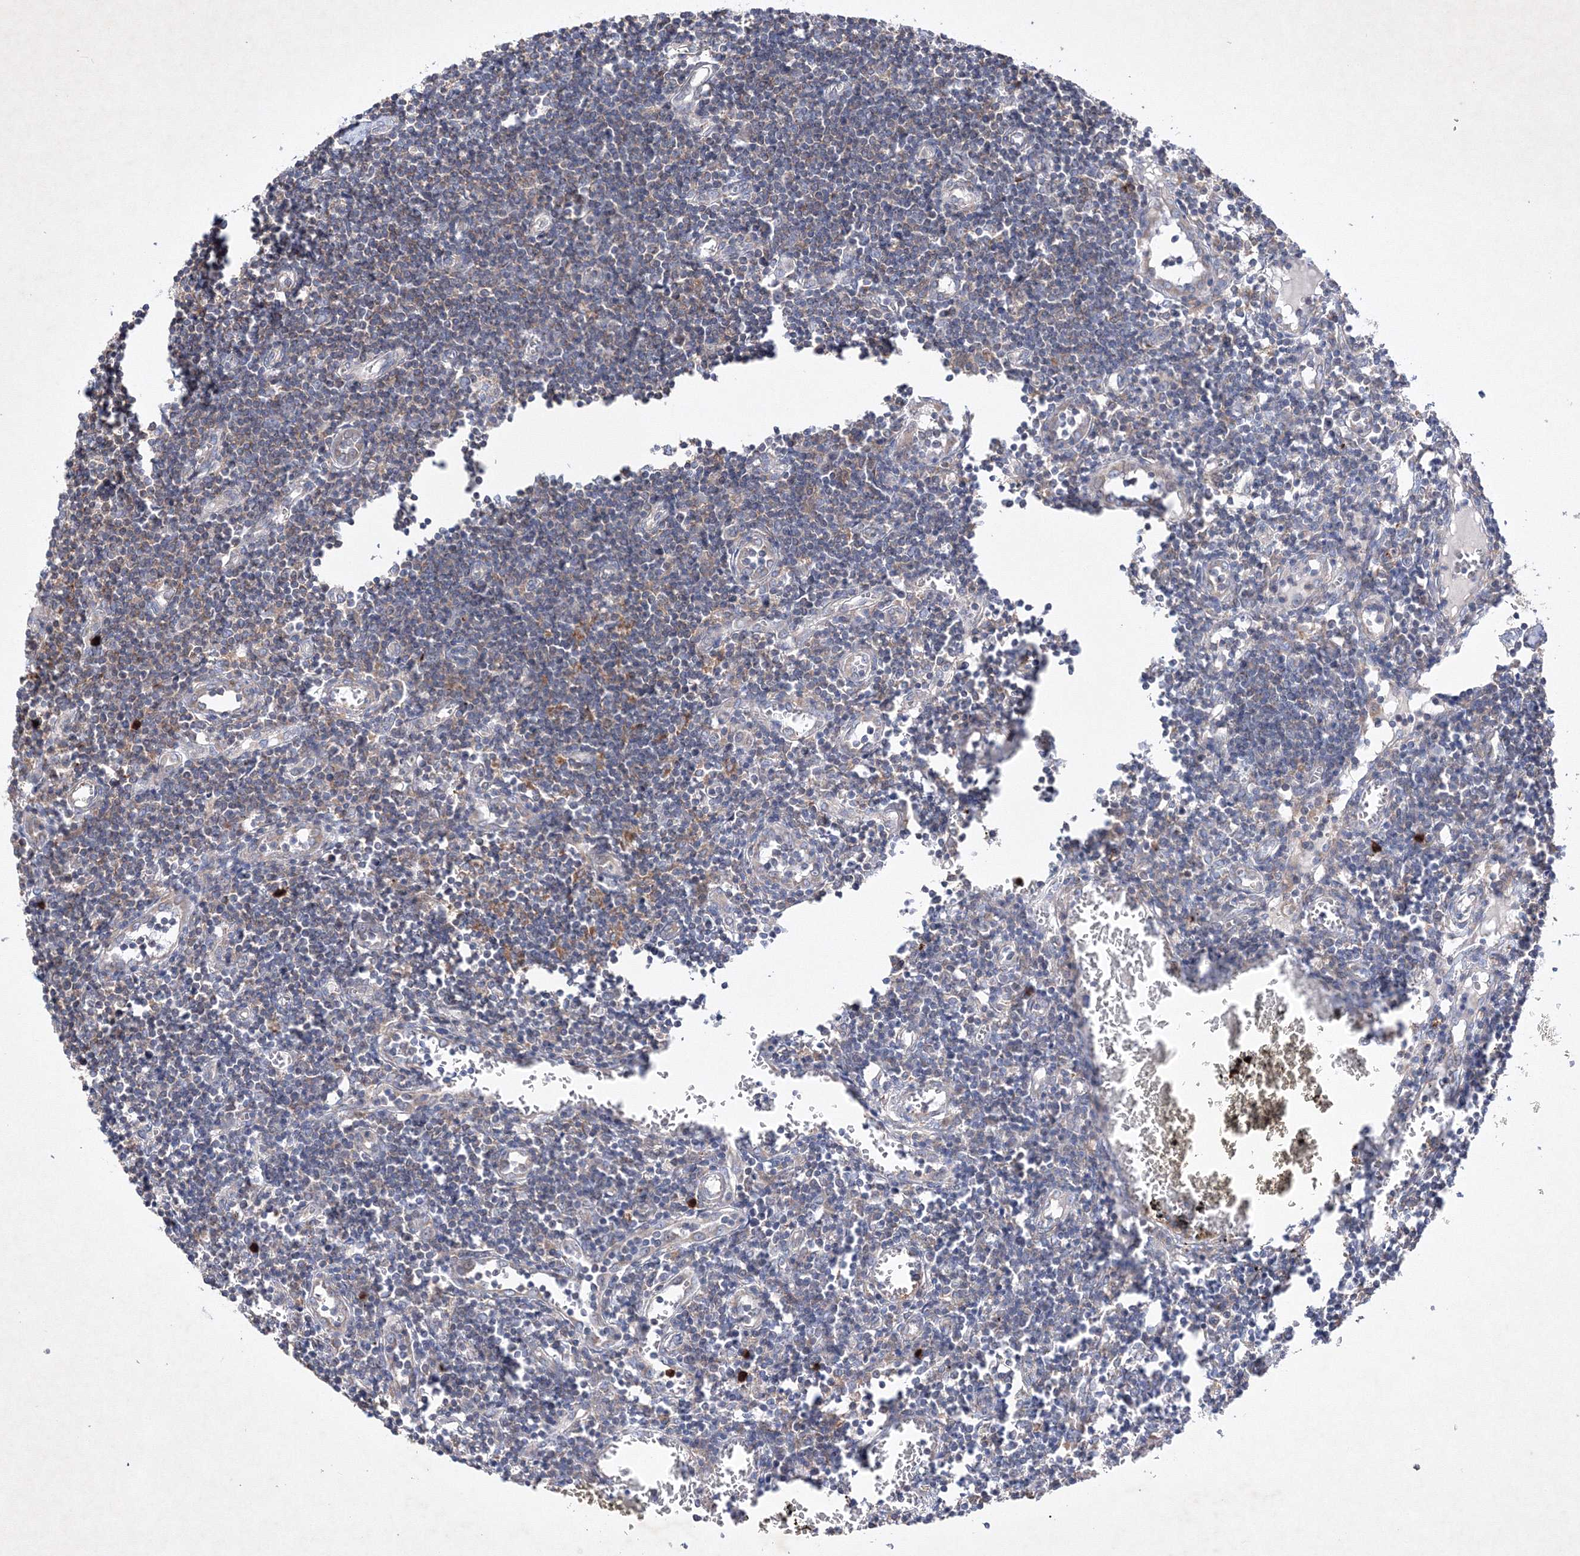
{"staining": {"intensity": "weak", "quantity": "<25%", "location": "cytoplasmic/membranous"}, "tissue": "lymph node", "cell_type": "Germinal center cells", "image_type": "normal", "snomed": [{"axis": "morphology", "description": "Normal tissue, NOS"}, {"axis": "morphology", "description": "Malignant melanoma, Metastatic site"}, {"axis": "topography", "description": "Lymph node"}], "caption": "This is an immunohistochemistry image of unremarkable human lymph node. There is no staining in germinal center cells.", "gene": "OPA1", "patient": {"sex": "male", "age": 41}}